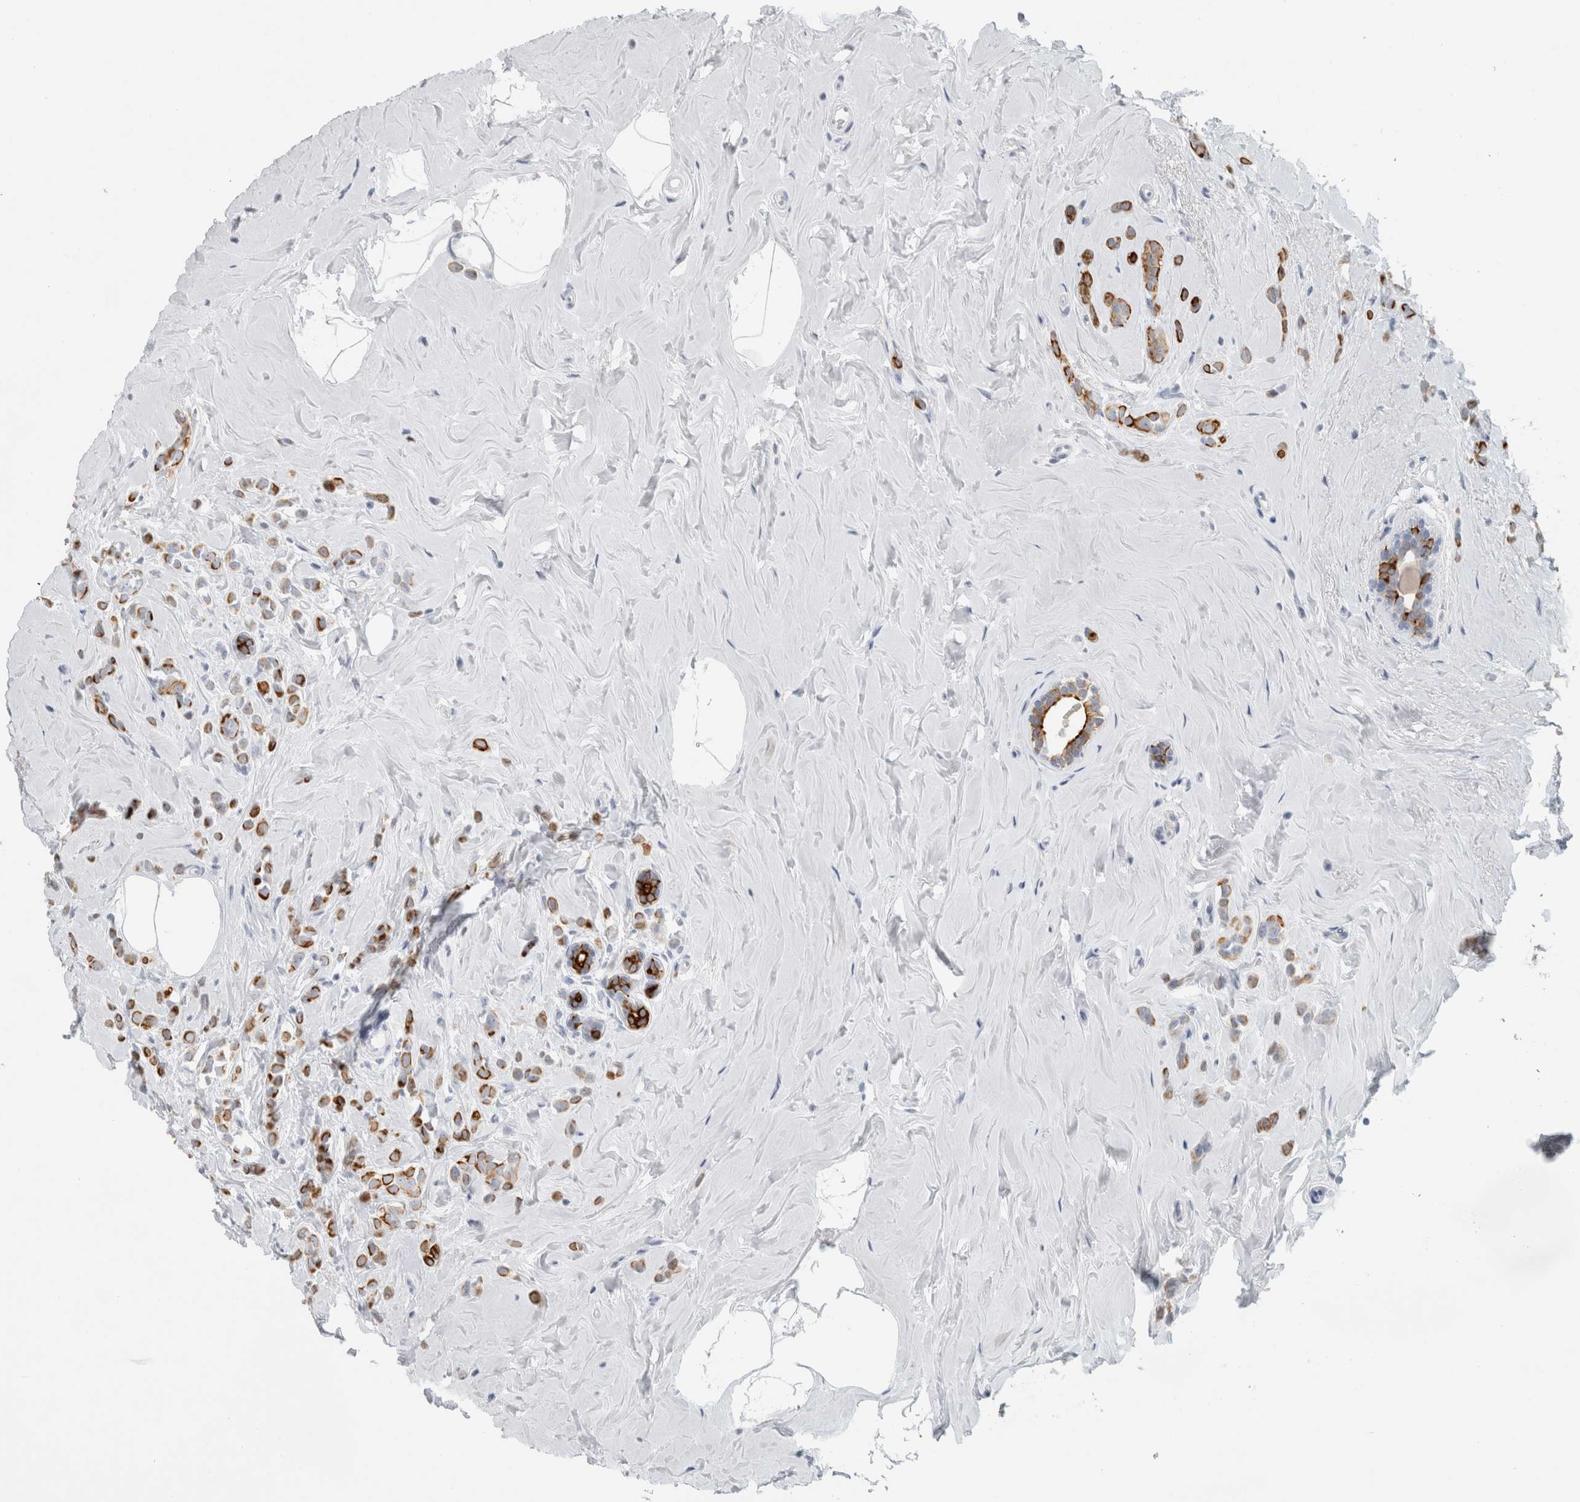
{"staining": {"intensity": "strong", "quantity": ">75%", "location": "cytoplasmic/membranous"}, "tissue": "breast cancer", "cell_type": "Tumor cells", "image_type": "cancer", "snomed": [{"axis": "morphology", "description": "Lobular carcinoma"}, {"axis": "topography", "description": "Breast"}], "caption": "Lobular carcinoma (breast) stained for a protein (brown) displays strong cytoplasmic/membranous positive staining in about >75% of tumor cells.", "gene": "SLC28A3", "patient": {"sex": "female", "age": 47}}